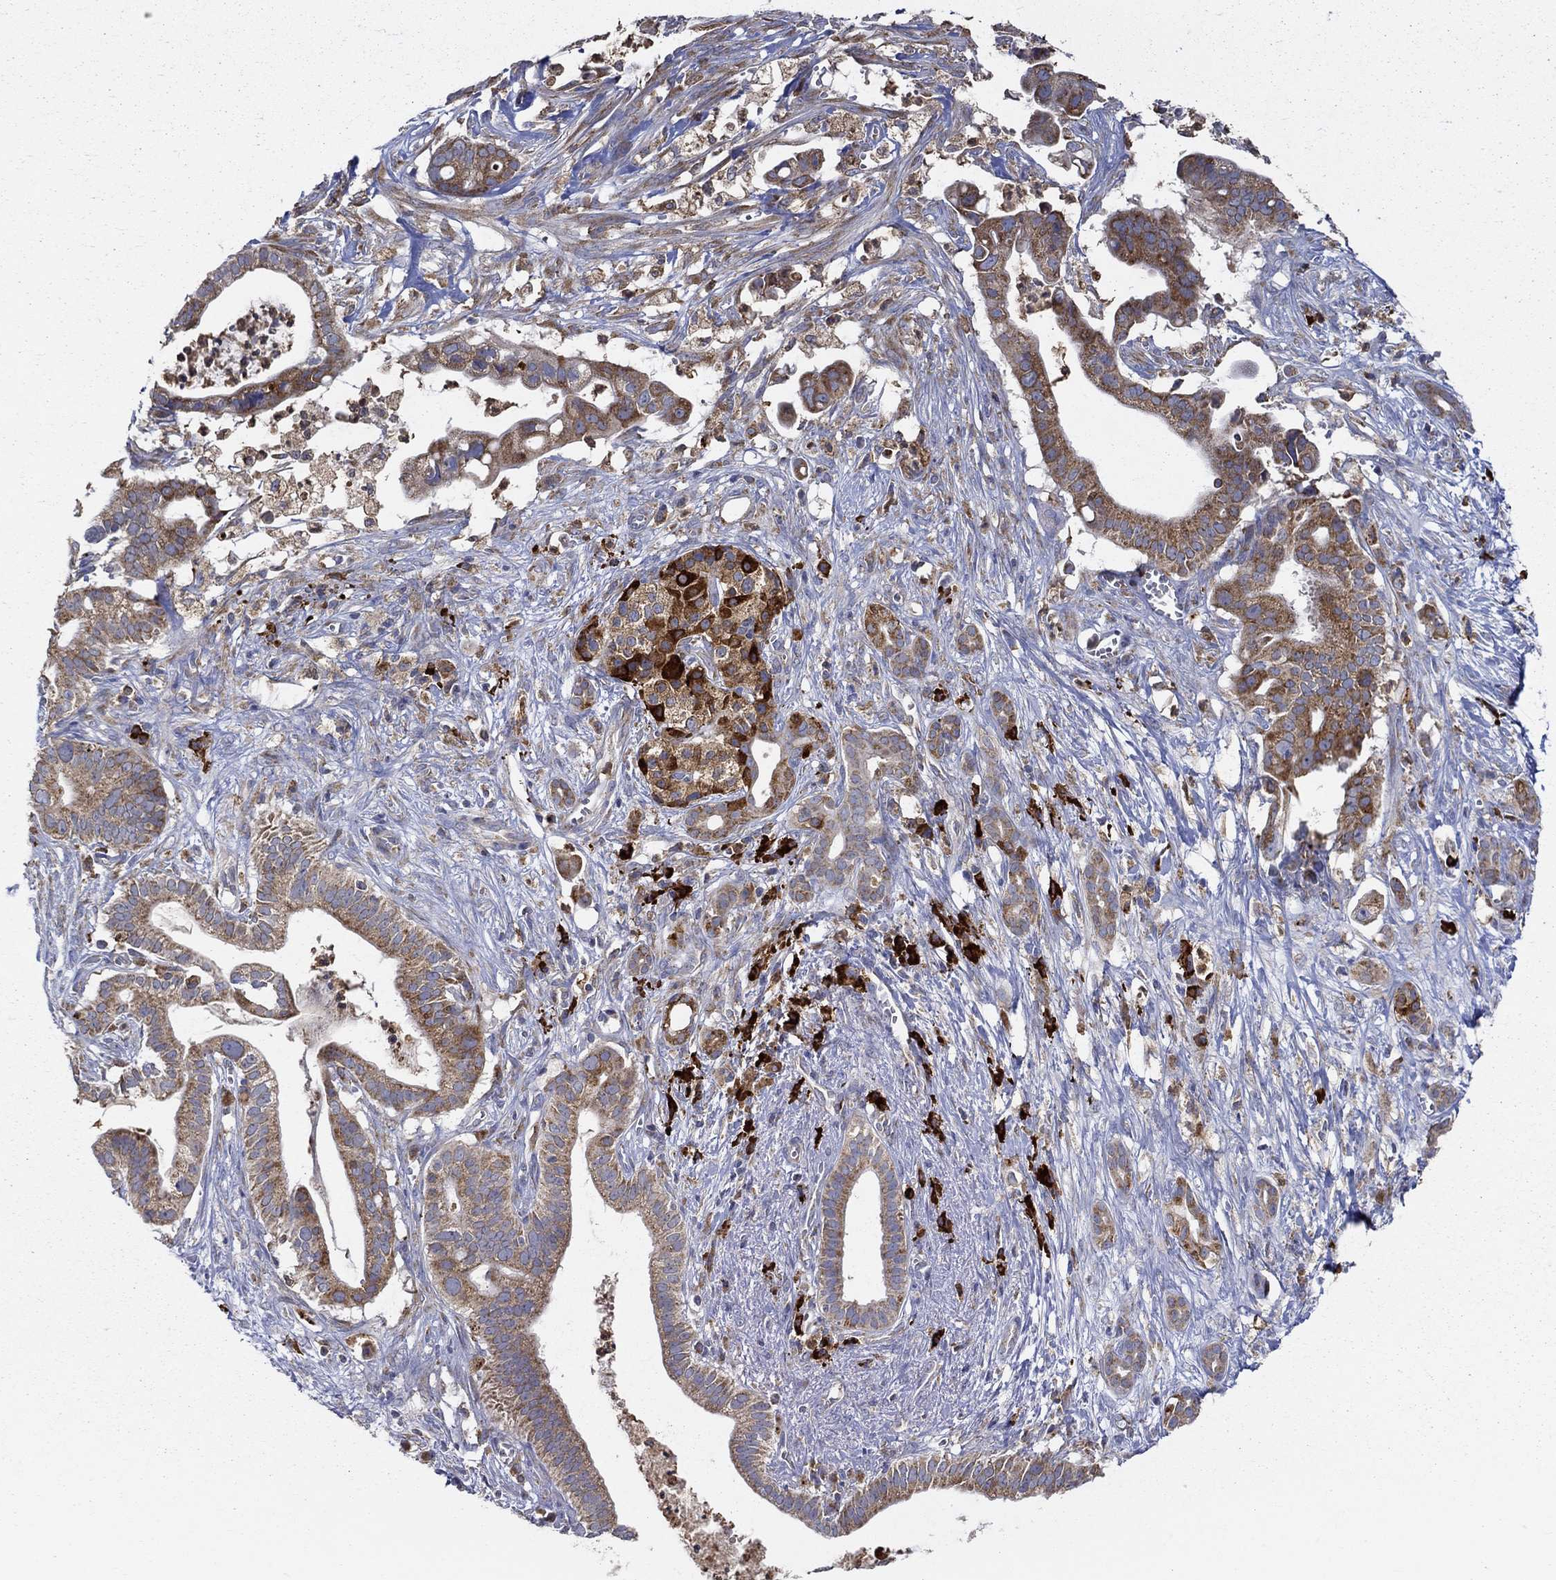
{"staining": {"intensity": "strong", "quantity": "25%-75%", "location": "cytoplasmic/membranous"}, "tissue": "pancreatic cancer", "cell_type": "Tumor cells", "image_type": "cancer", "snomed": [{"axis": "morphology", "description": "Adenocarcinoma, NOS"}, {"axis": "topography", "description": "Pancreas"}], "caption": "Human pancreatic cancer (adenocarcinoma) stained with a brown dye shows strong cytoplasmic/membranous positive expression in approximately 25%-75% of tumor cells.", "gene": "PRDX4", "patient": {"sex": "male", "age": 61}}